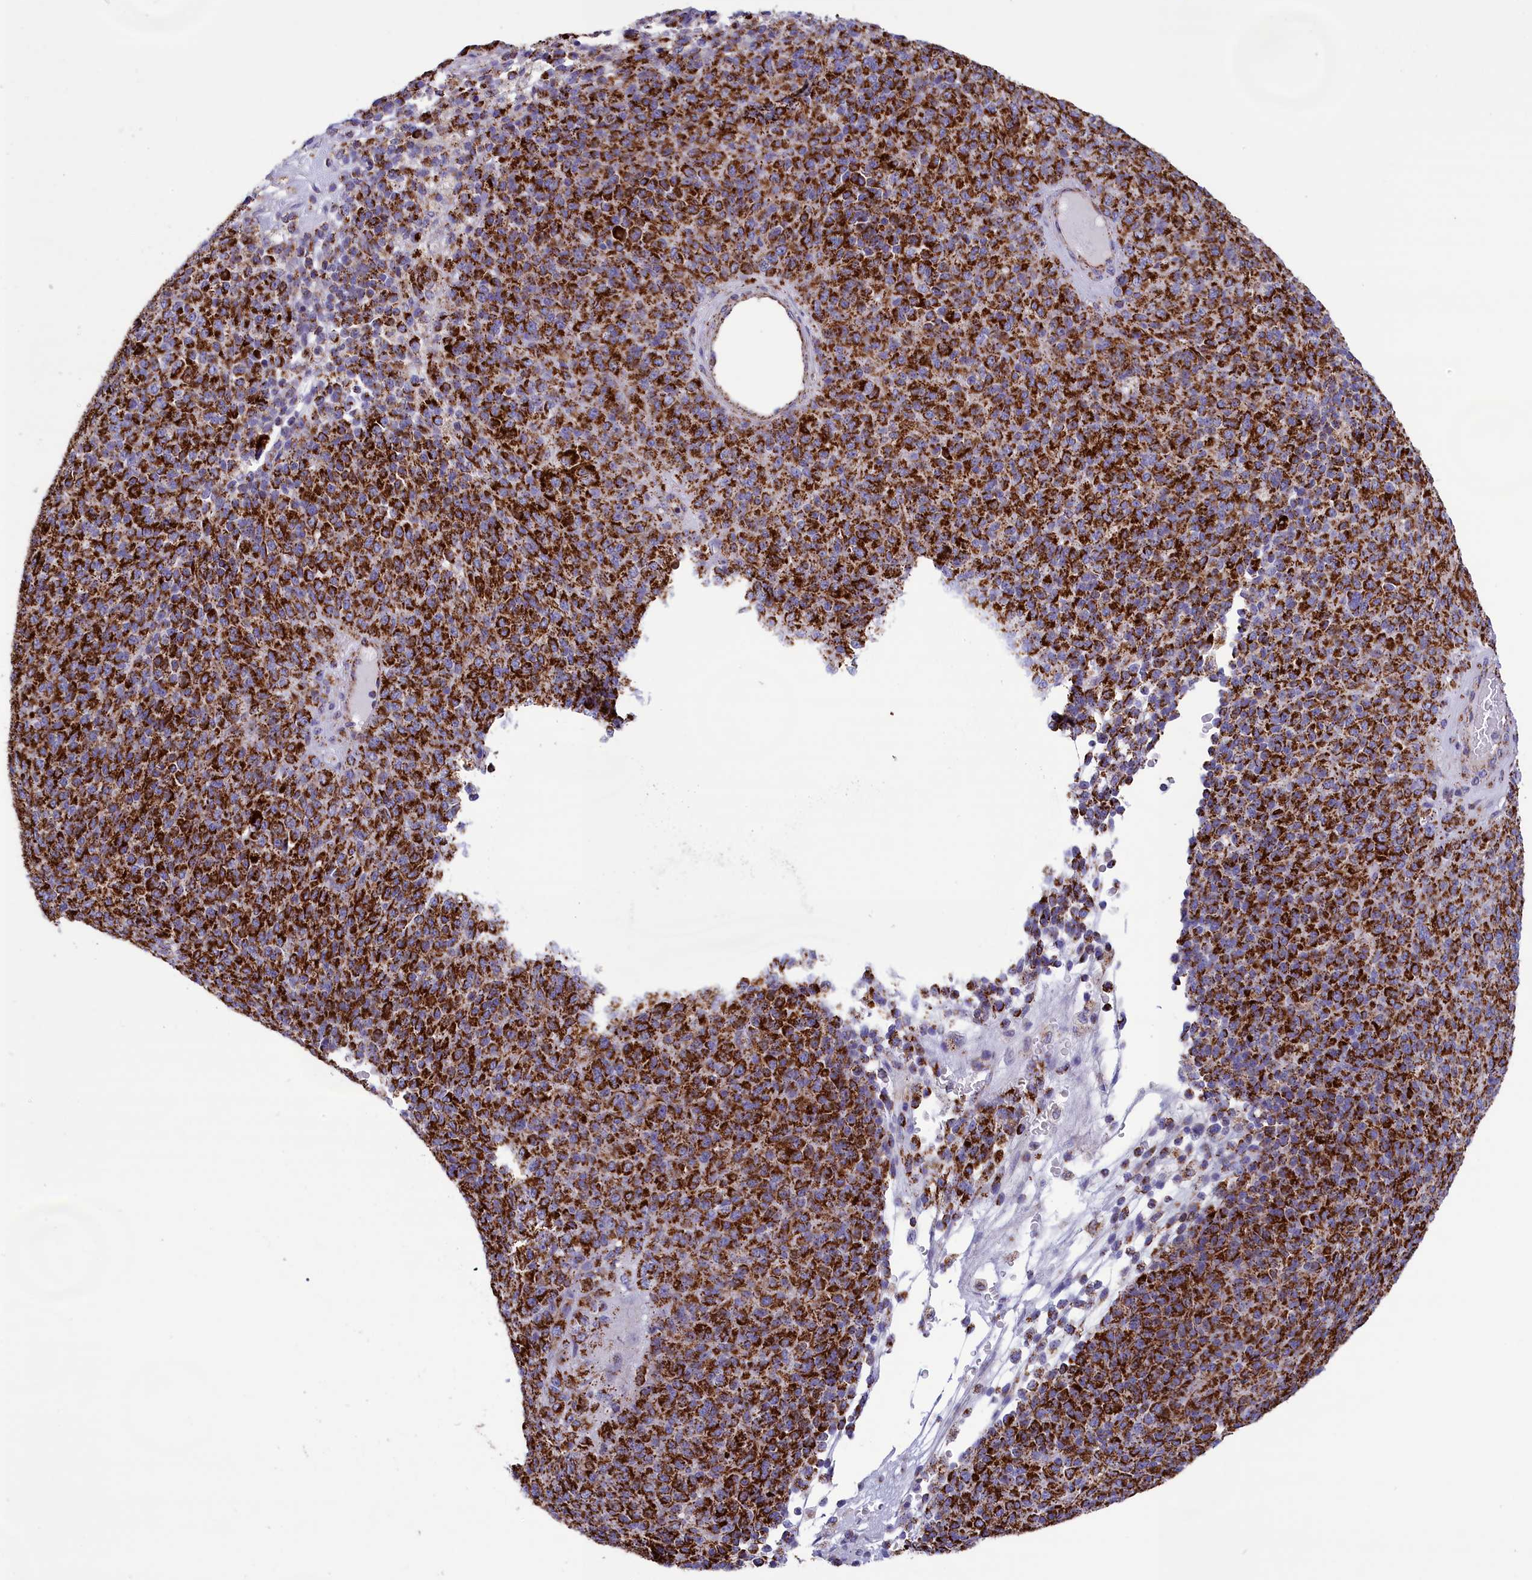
{"staining": {"intensity": "strong", "quantity": ">75%", "location": "cytoplasmic/membranous"}, "tissue": "melanoma", "cell_type": "Tumor cells", "image_type": "cancer", "snomed": [{"axis": "morphology", "description": "Malignant melanoma, Metastatic site"}, {"axis": "topography", "description": "Brain"}], "caption": "Immunohistochemistry (DAB (3,3'-diaminobenzidine)) staining of melanoma demonstrates strong cytoplasmic/membranous protein expression in approximately >75% of tumor cells. The staining was performed using DAB (3,3'-diaminobenzidine) to visualize the protein expression in brown, while the nuclei were stained in blue with hematoxylin (Magnification: 20x).", "gene": "ISOC2", "patient": {"sex": "female", "age": 56}}